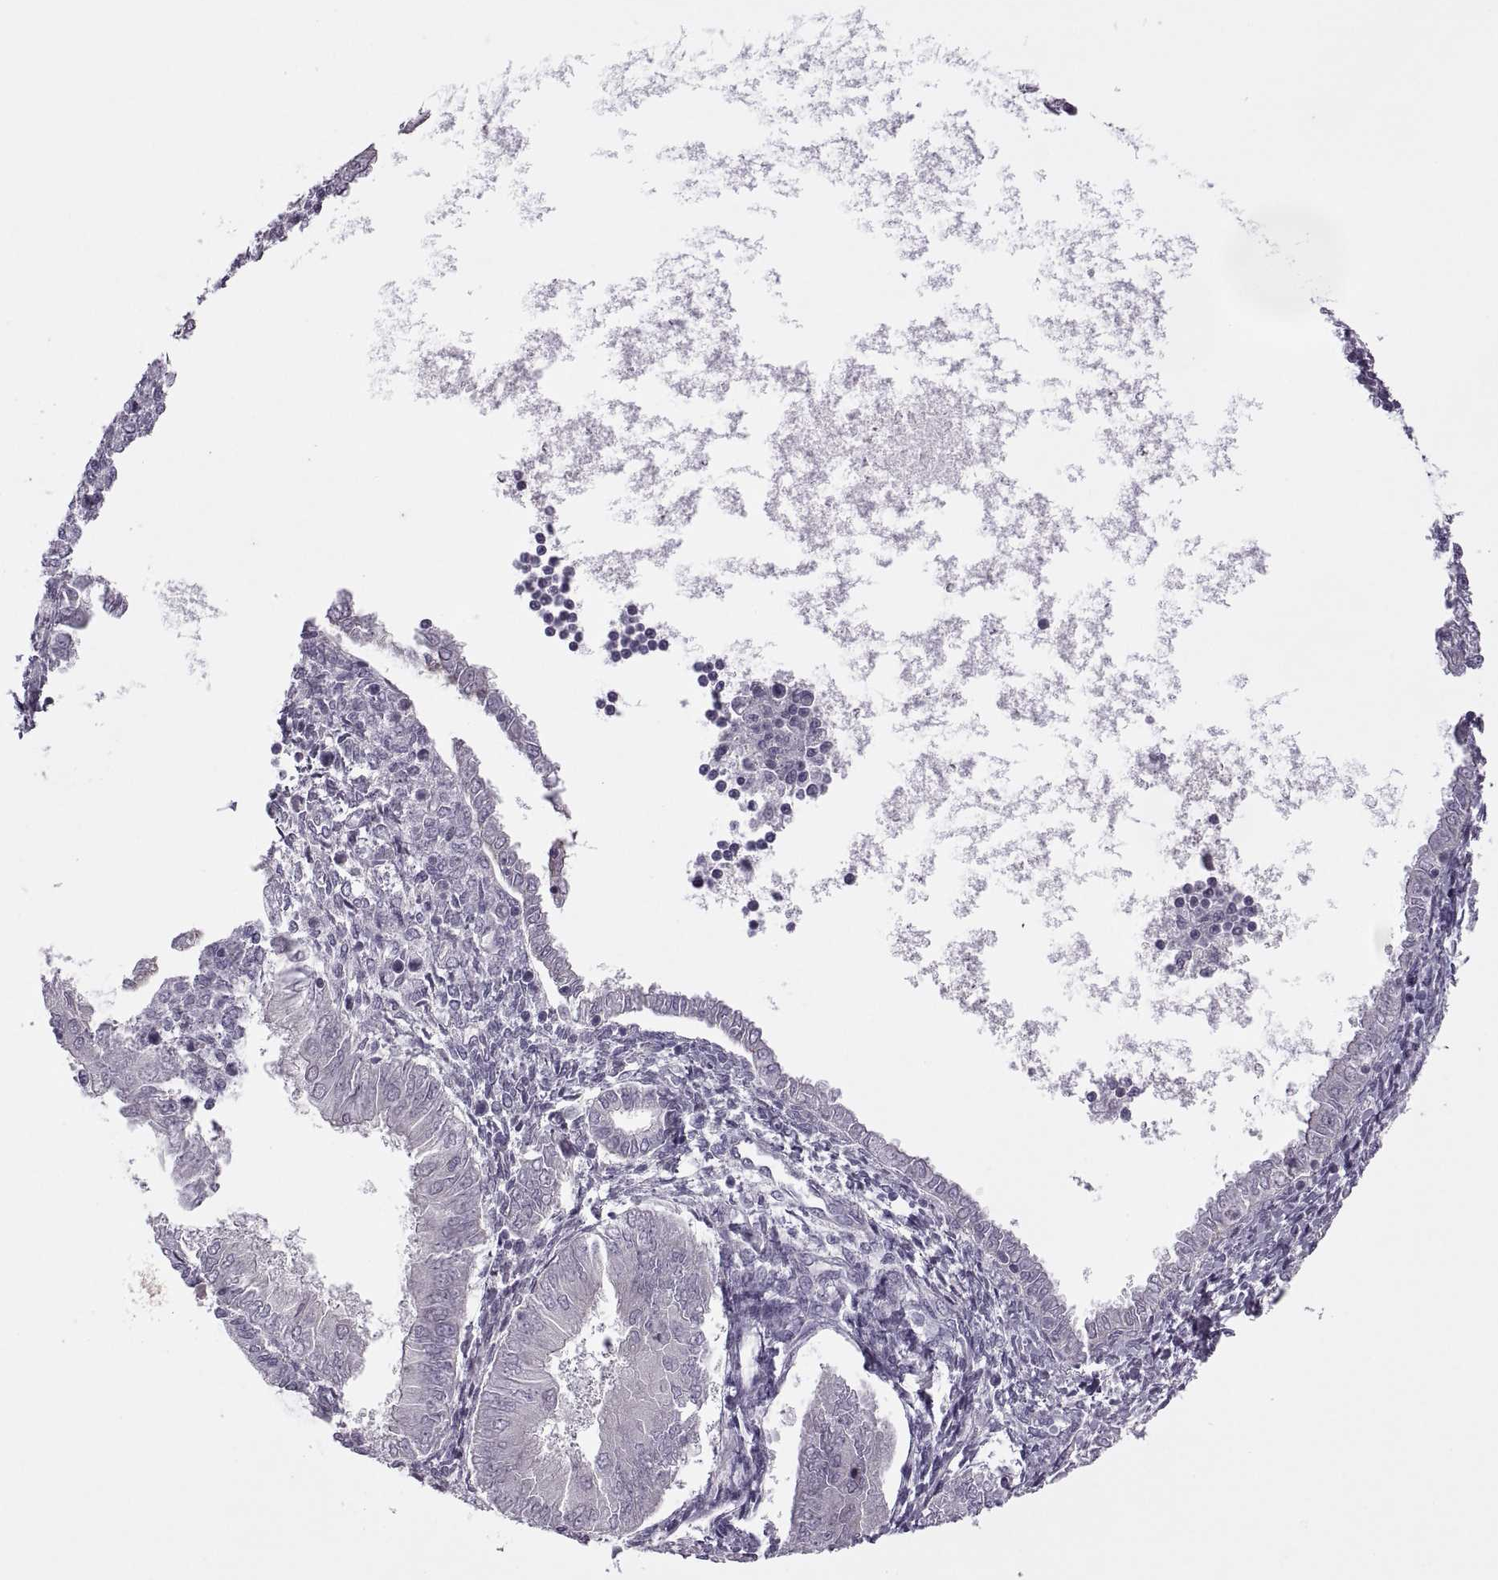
{"staining": {"intensity": "negative", "quantity": "none", "location": "none"}, "tissue": "endometrial cancer", "cell_type": "Tumor cells", "image_type": "cancer", "snomed": [{"axis": "morphology", "description": "Adenocarcinoma, NOS"}, {"axis": "topography", "description": "Endometrium"}], "caption": "High power microscopy photomicrograph of an IHC image of endometrial adenocarcinoma, revealing no significant staining in tumor cells.", "gene": "RIPK4", "patient": {"sex": "female", "age": 53}}